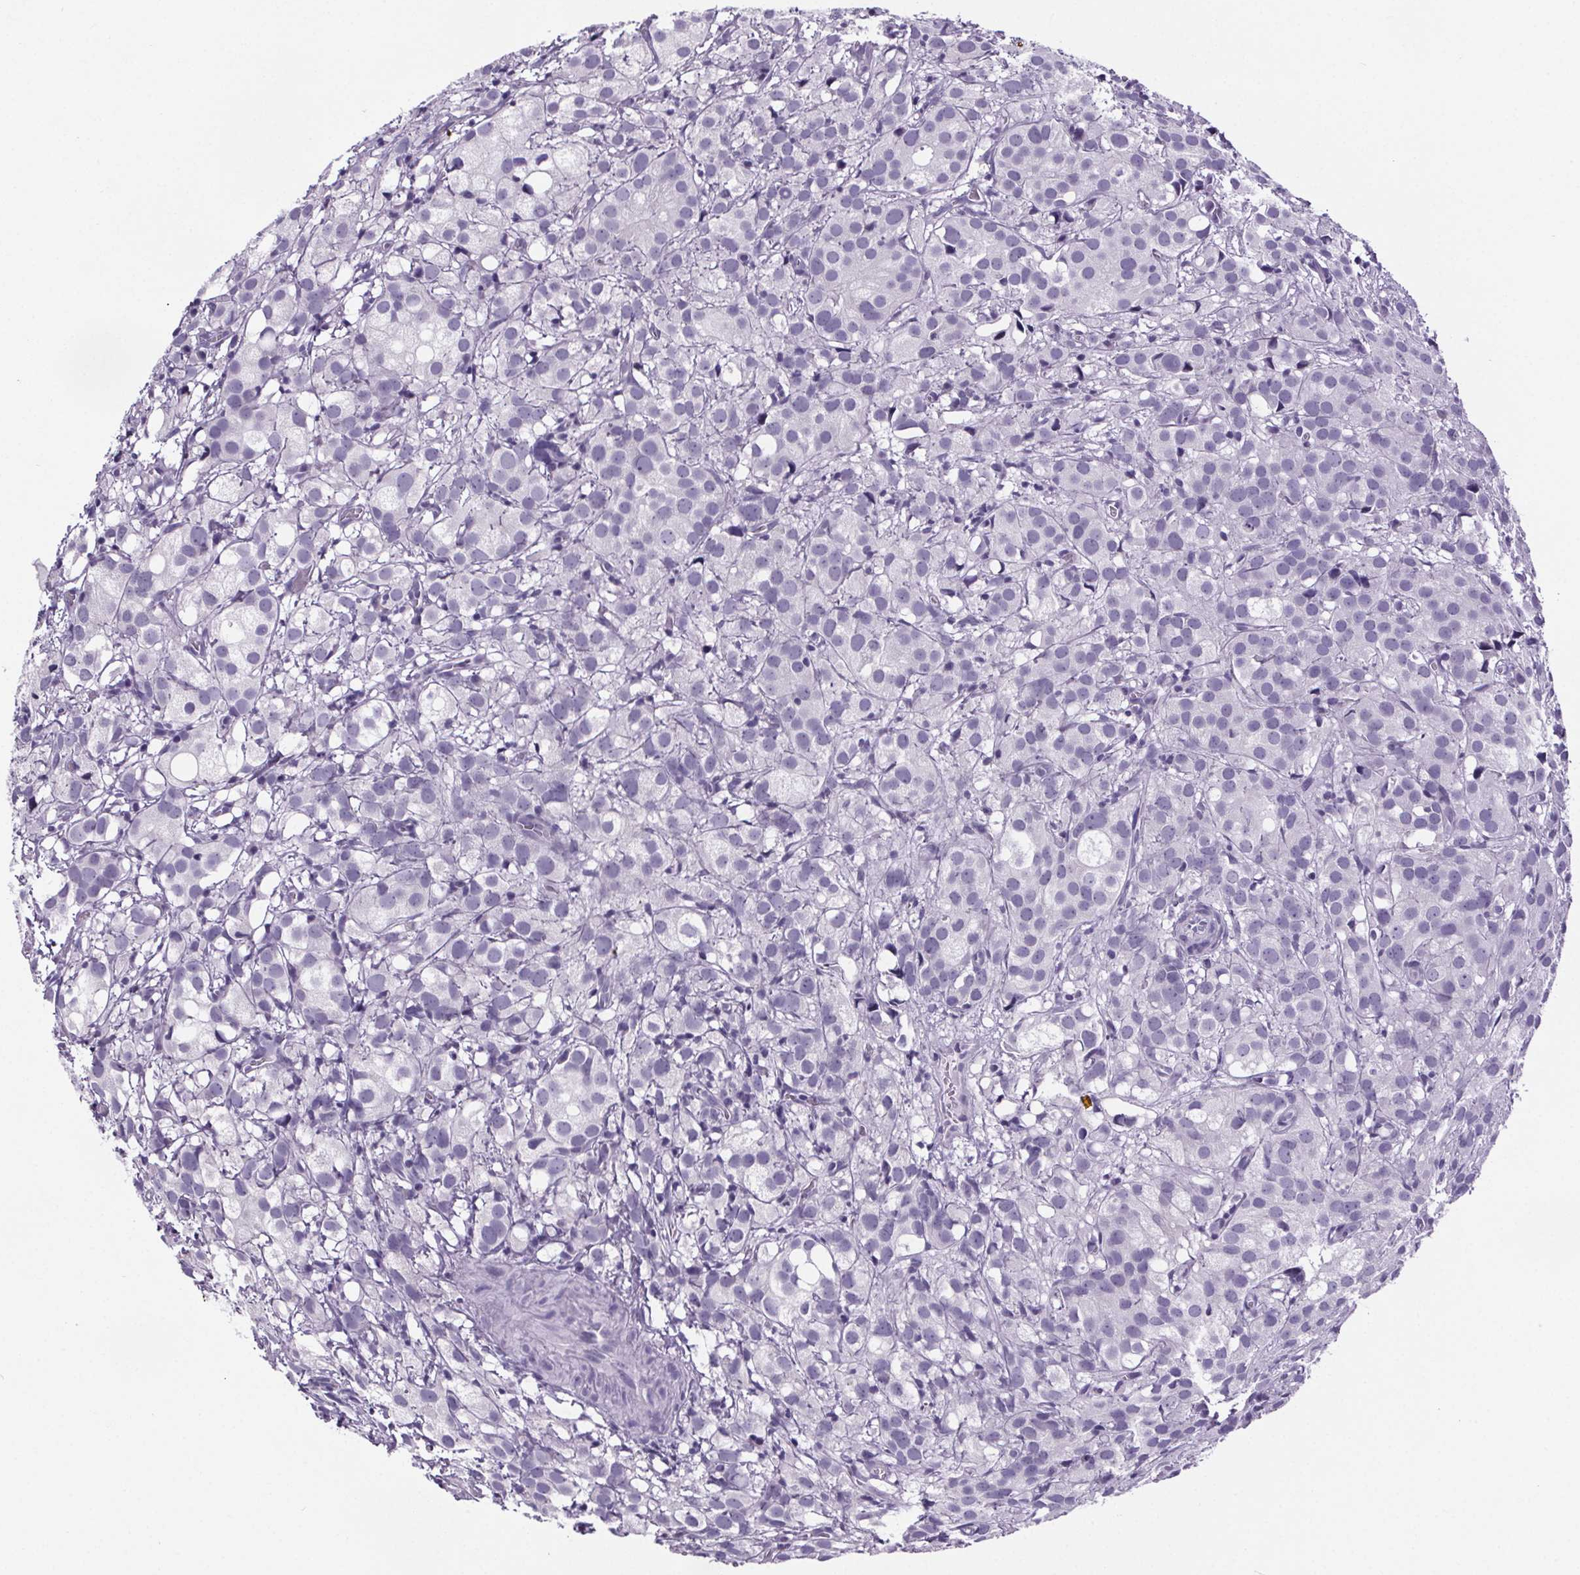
{"staining": {"intensity": "negative", "quantity": "none", "location": "none"}, "tissue": "prostate cancer", "cell_type": "Tumor cells", "image_type": "cancer", "snomed": [{"axis": "morphology", "description": "Adenocarcinoma, High grade"}, {"axis": "topography", "description": "Prostate"}], "caption": "An immunohistochemistry photomicrograph of prostate cancer is shown. There is no staining in tumor cells of prostate cancer.", "gene": "CUBN", "patient": {"sex": "male", "age": 86}}